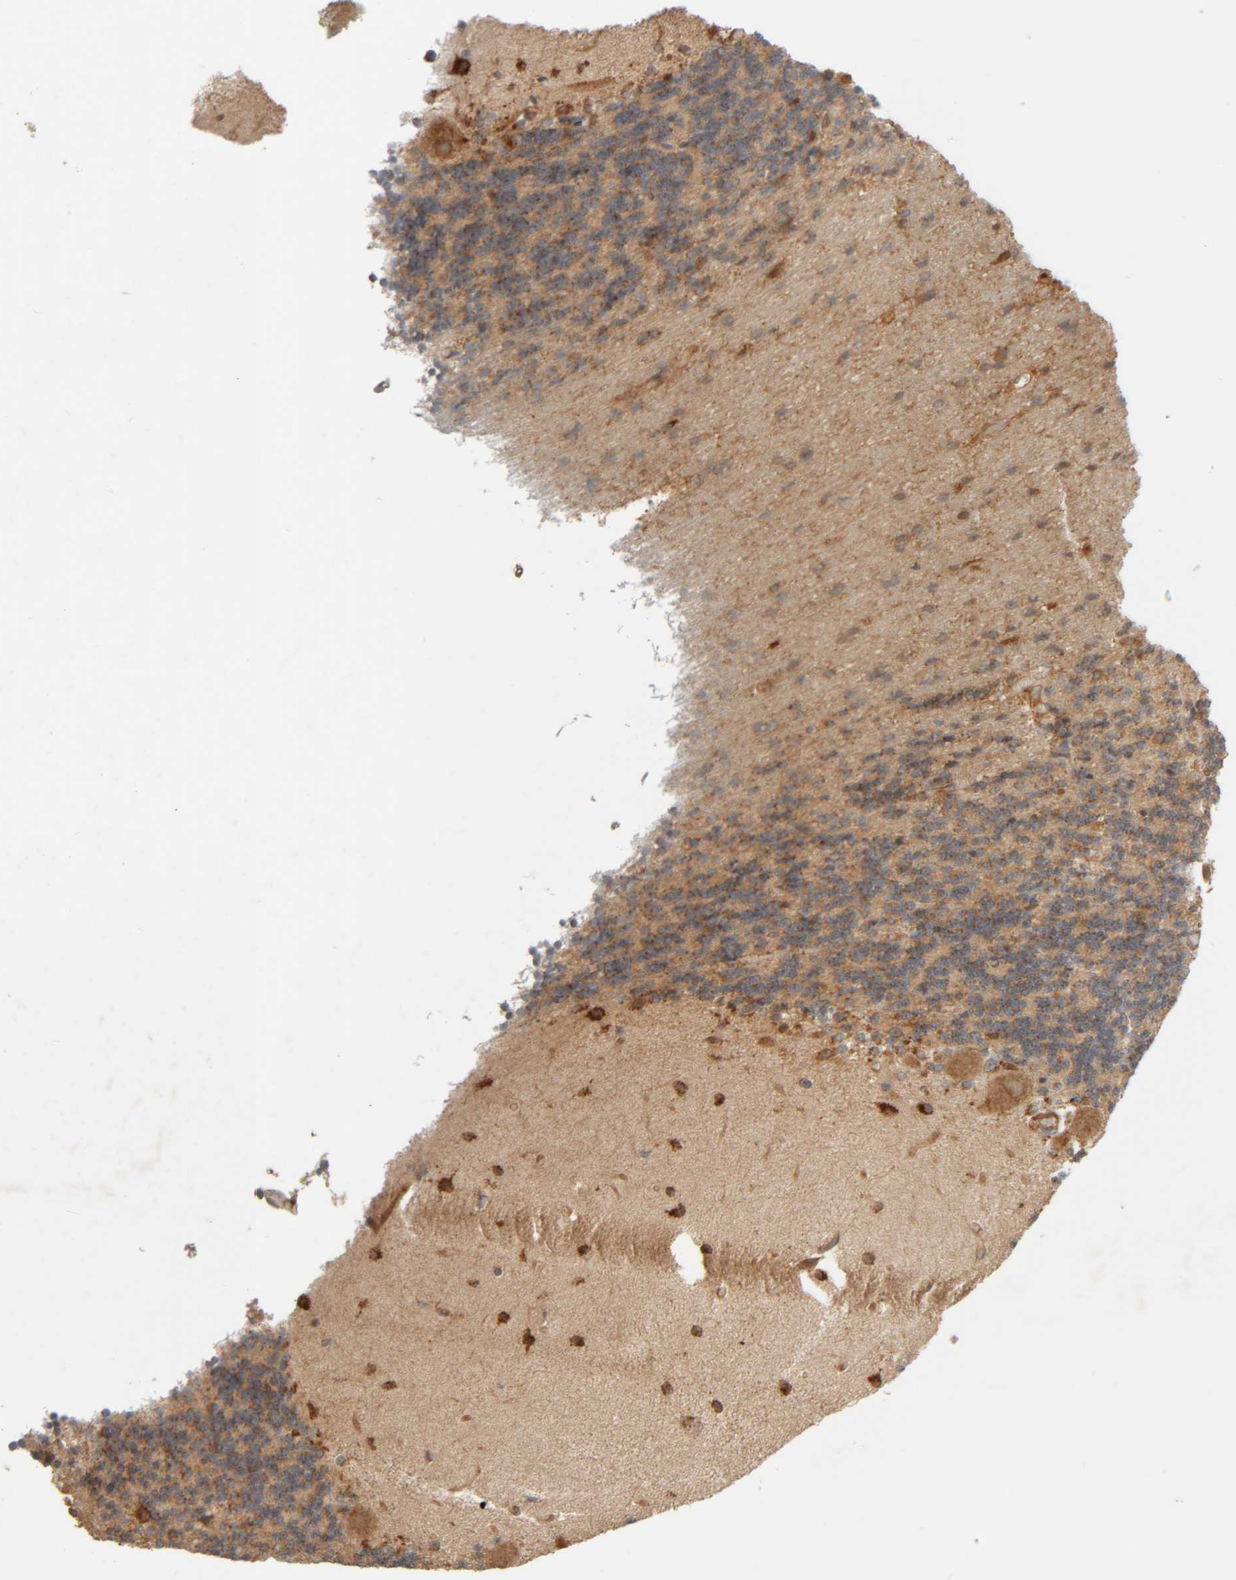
{"staining": {"intensity": "moderate", "quantity": "25%-75%", "location": "cytoplasmic/membranous"}, "tissue": "cerebellum", "cell_type": "Cells in granular layer", "image_type": "normal", "snomed": [{"axis": "morphology", "description": "Normal tissue, NOS"}, {"axis": "topography", "description": "Cerebellum"}], "caption": "Immunohistochemical staining of unremarkable human cerebellum reveals moderate cytoplasmic/membranous protein staining in approximately 25%-75% of cells in granular layer.", "gene": "TMEM192", "patient": {"sex": "female", "age": 54}}